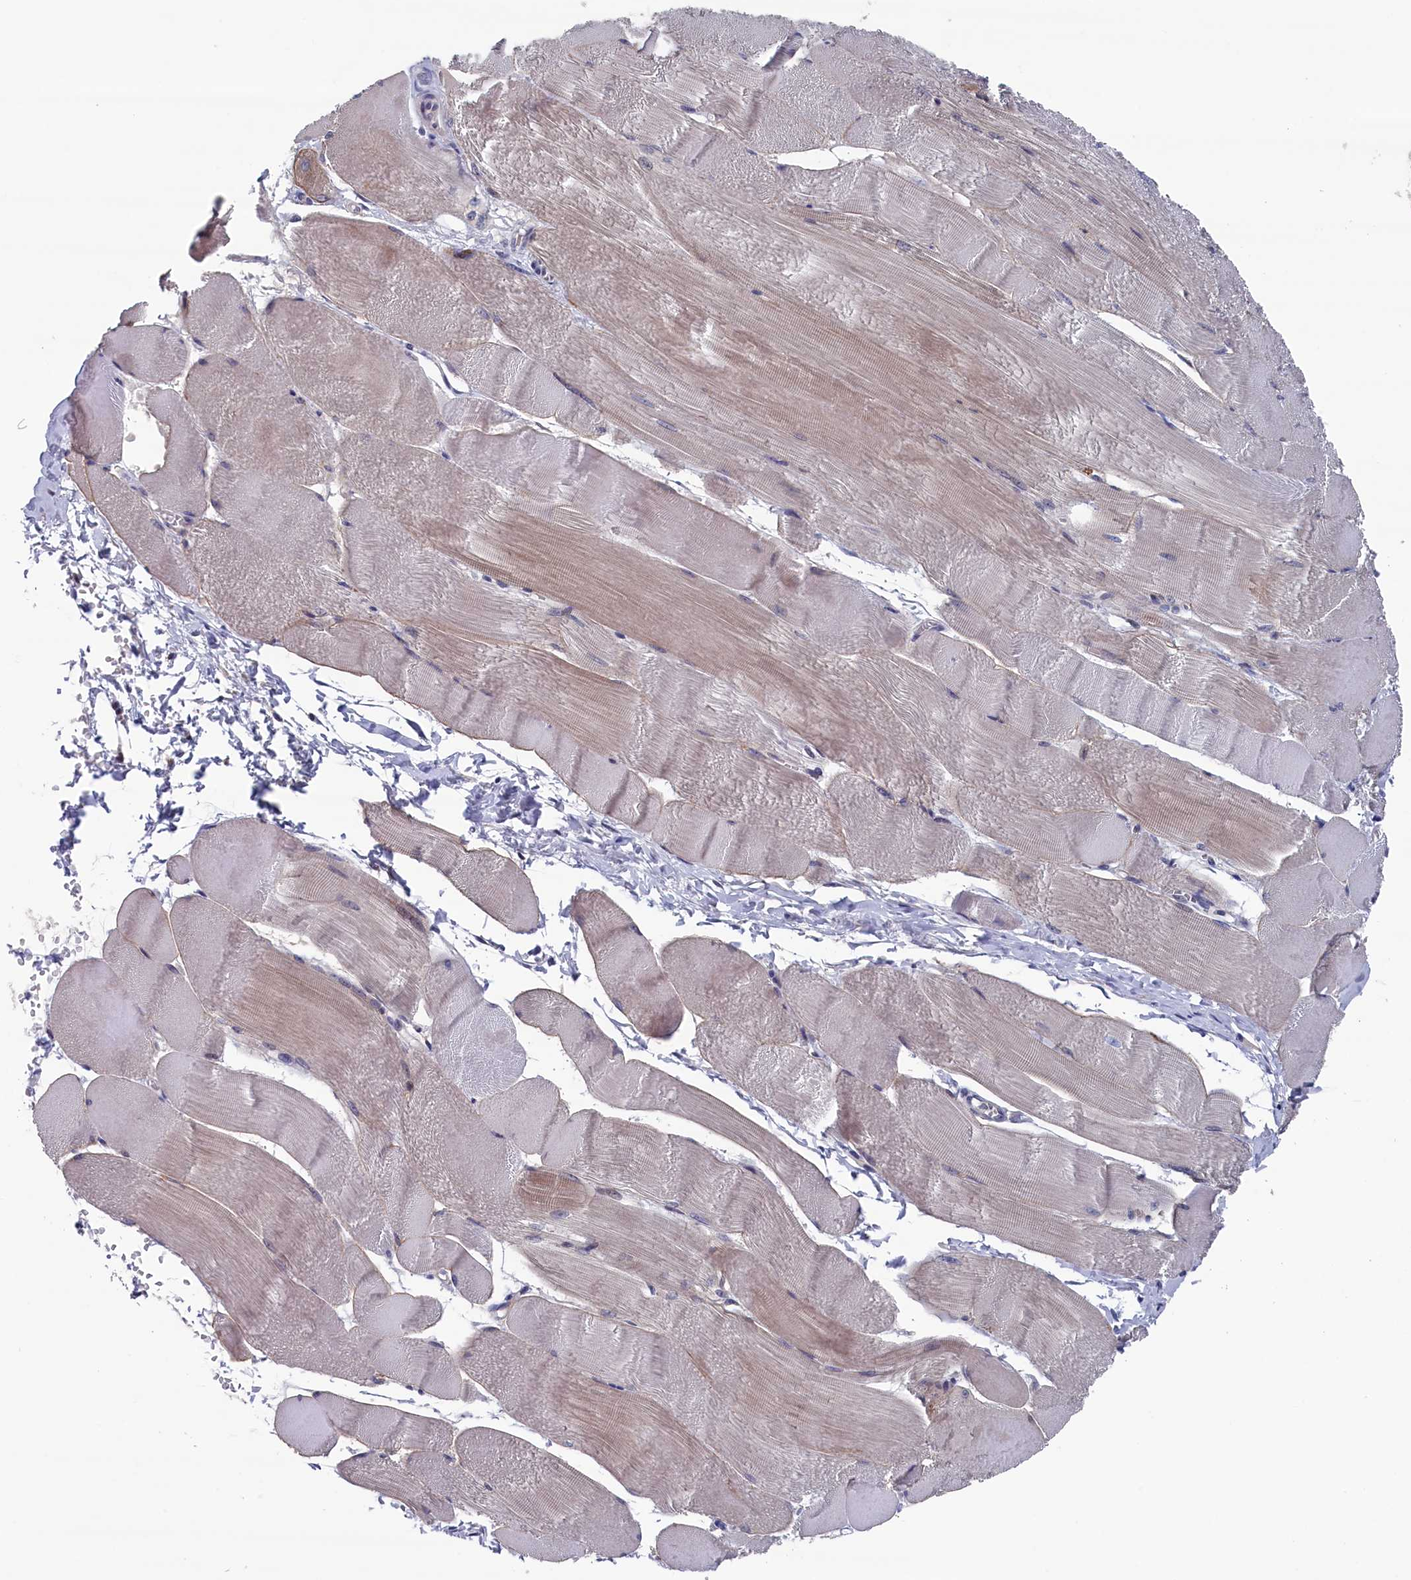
{"staining": {"intensity": "weak", "quantity": "25%-75%", "location": "cytoplasmic/membranous"}, "tissue": "skeletal muscle", "cell_type": "Myocytes", "image_type": "normal", "snomed": [{"axis": "morphology", "description": "Normal tissue, NOS"}, {"axis": "morphology", "description": "Basal cell carcinoma"}, {"axis": "topography", "description": "Skeletal muscle"}], "caption": "Immunohistochemistry (IHC) staining of normal skeletal muscle, which displays low levels of weak cytoplasmic/membranous expression in approximately 25%-75% of myocytes indicating weak cytoplasmic/membranous protein expression. The staining was performed using DAB (brown) for protein detection and nuclei were counterstained in hematoxylin (blue).", "gene": "SPATA13", "patient": {"sex": "female", "age": 64}}